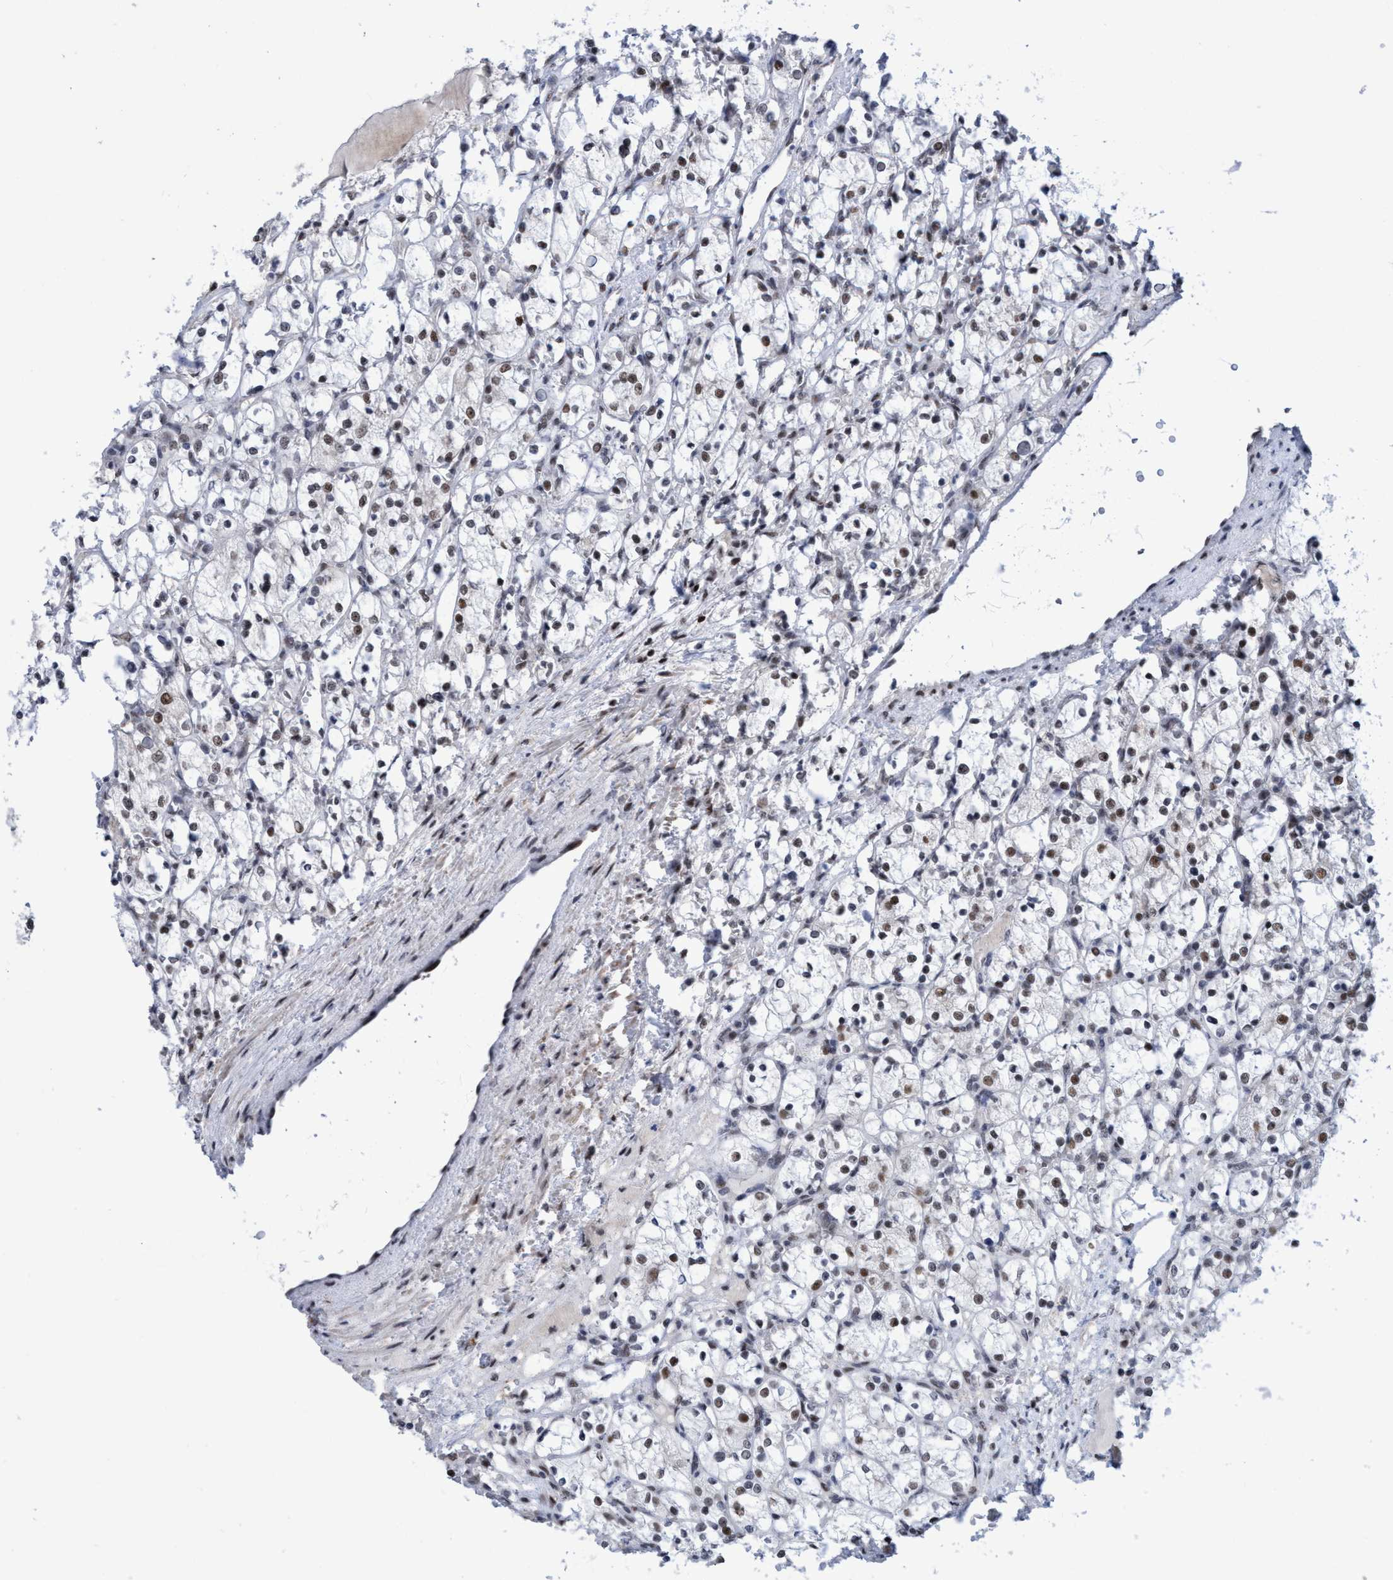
{"staining": {"intensity": "moderate", "quantity": "25%-75%", "location": "nuclear"}, "tissue": "renal cancer", "cell_type": "Tumor cells", "image_type": "cancer", "snomed": [{"axis": "morphology", "description": "Adenocarcinoma, NOS"}, {"axis": "topography", "description": "Kidney"}], "caption": "Protein expression analysis of human renal cancer reveals moderate nuclear expression in about 25%-75% of tumor cells.", "gene": "C9orf78", "patient": {"sex": "female", "age": 69}}